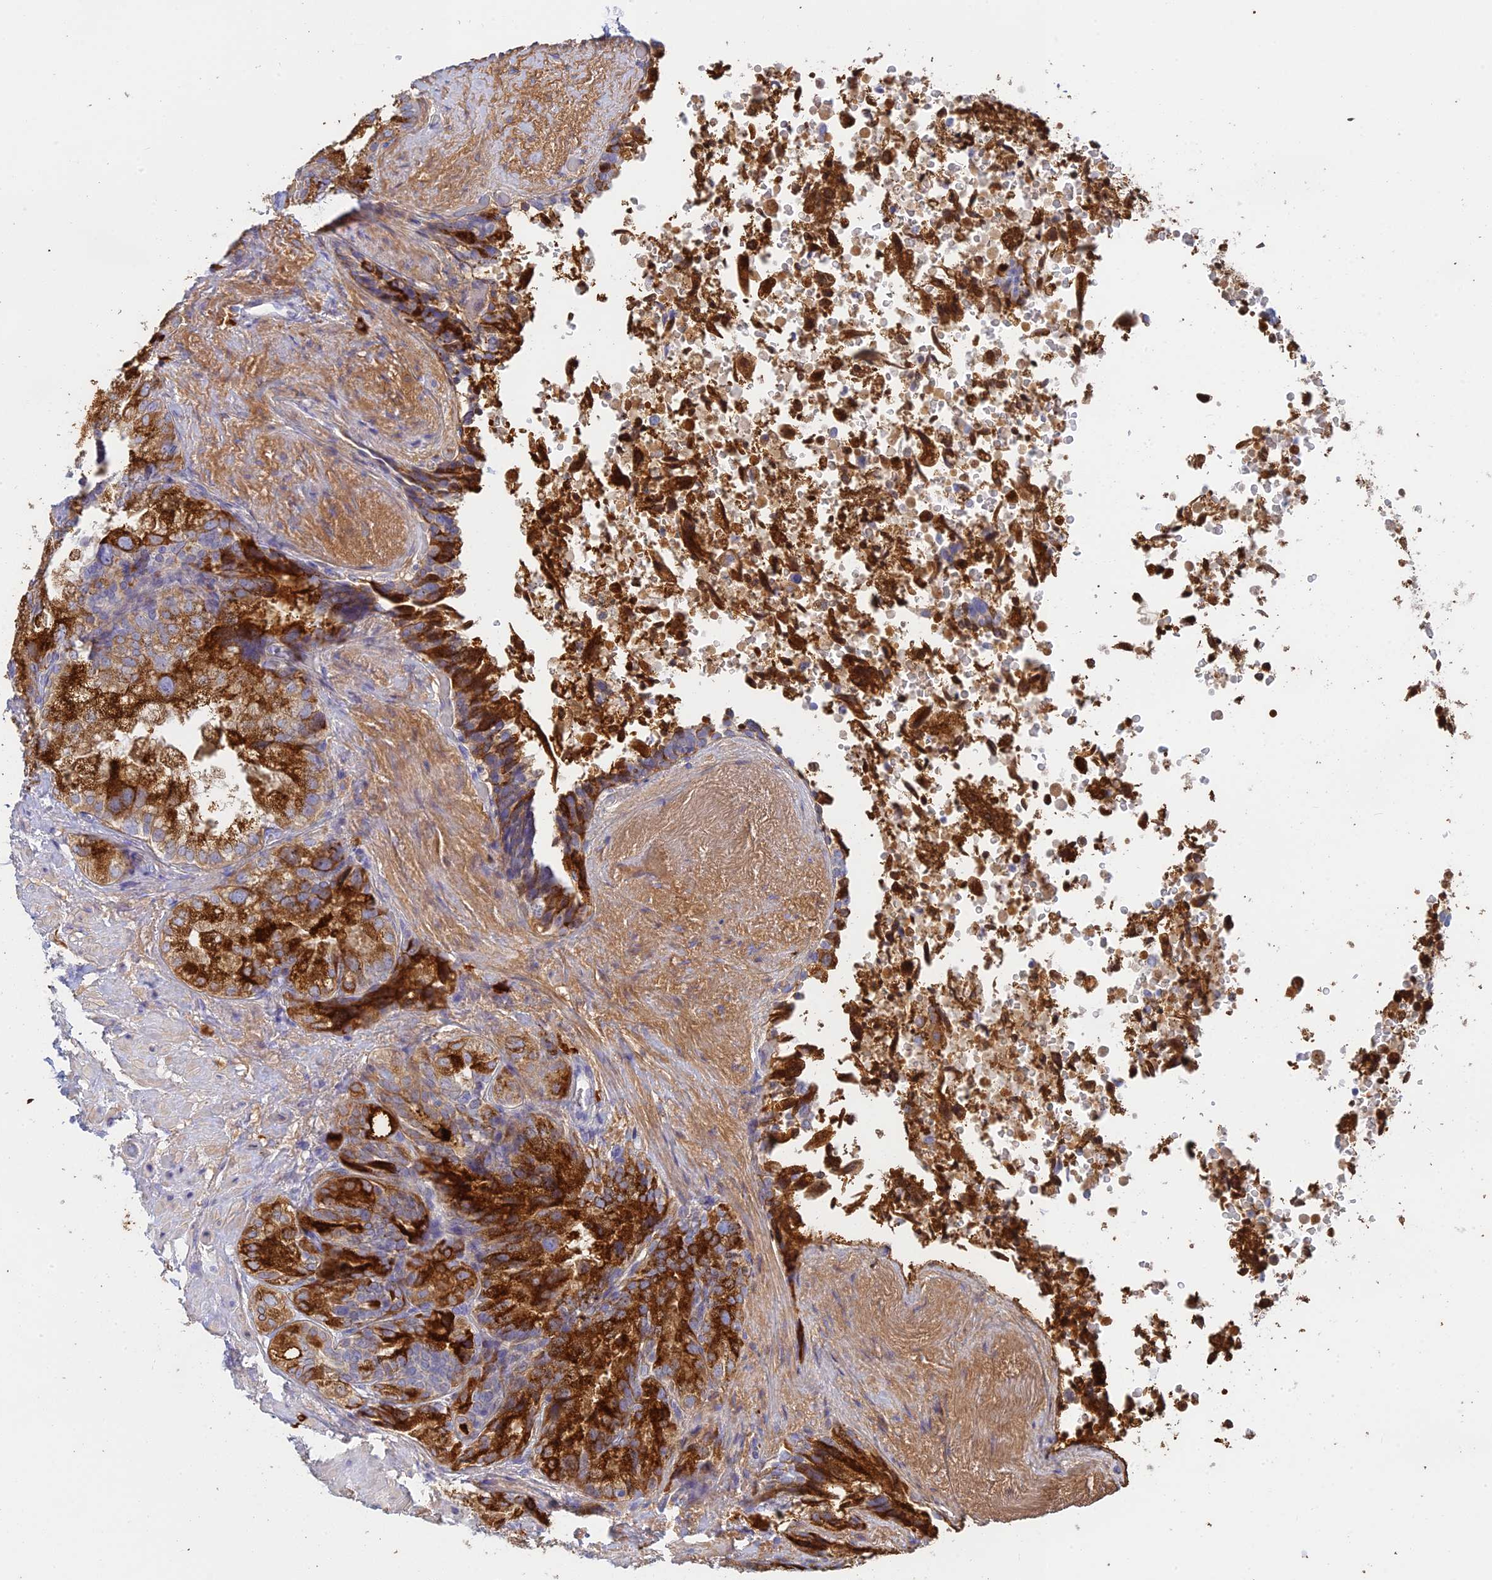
{"staining": {"intensity": "strong", "quantity": "25%-75%", "location": "cytoplasmic/membranous"}, "tissue": "seminal vesicle", "cell_type": "Glandular cells", "image_type": "normal", "snomed": [{"axis": "morphology", "description": "Normal tissue, NOS"}, {"axis": "topography", "description": "Seminal veicle"}, {"axis": "topography", "description": "Peripheral nerve tissue"}], "caption": "Immunohistochemistry (IHC) histopathology image of normal seminal vesicle: human seminal vesicle stained using immunohistochemistry (IHC) displays high levels of strong protein expression localized specifically in the cytoplasmic/membranous of glandular cells, appearing as a cytoplasmic/membranous brown color.", "gene": "CEP152", "patient": {"sex": "male", "age": 63}}